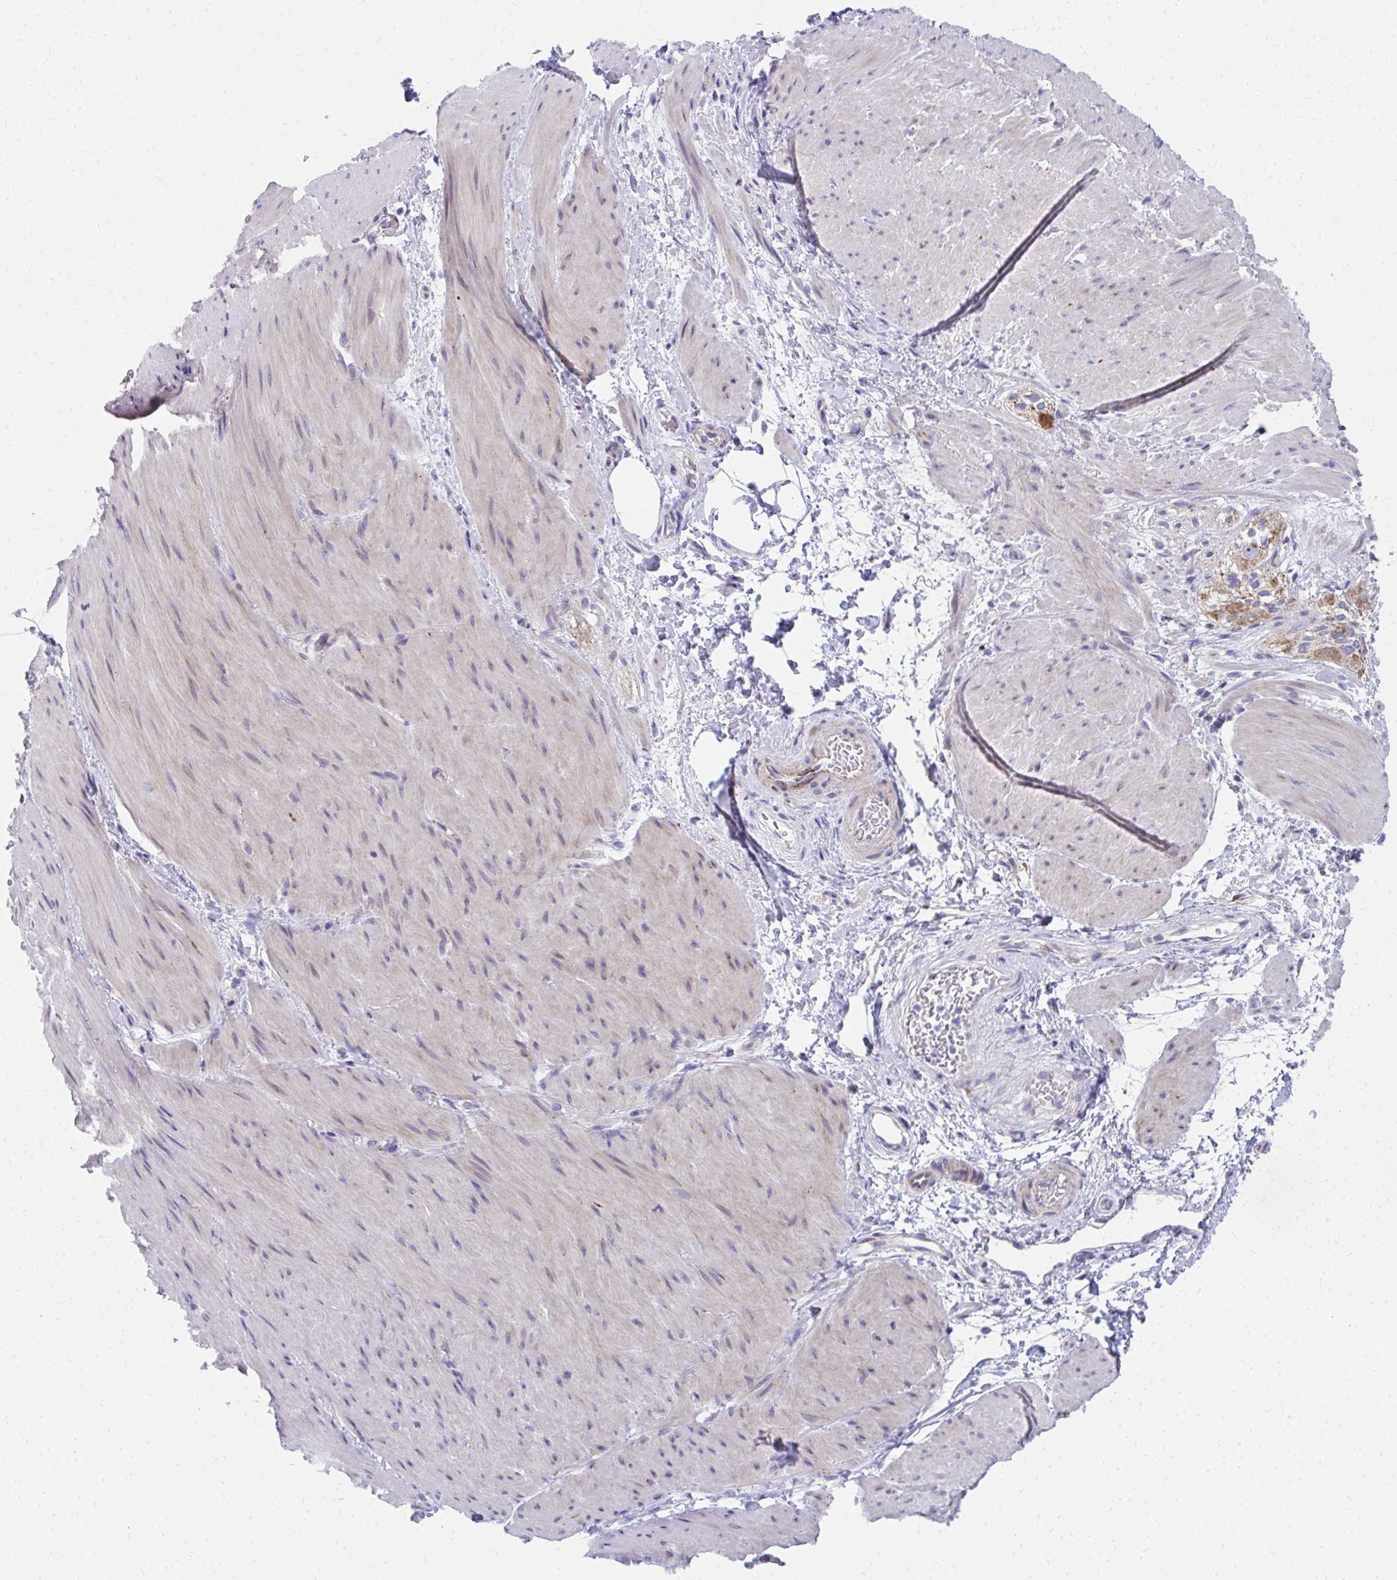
{"staining": {"intensity": "weak", "quantity": "<25%", "location": "cytoplasmic/membranous"}, "tissue": "smooth muscle", "cell_type": "Smooth muscle cells", "image_type": "normal", "snomed": [{"axis": "morphology", "description": "Normal tissue, NOS"}, {"axis": "topography", "description": "Smooth muscle"}, {"axis": "topography", "description": "Rectum"}], "caption": "Histopathology image shows no protein positivity in smooth muscle cells of unremarkable smooth muscle. (DAB IHC, high magnification).", "gene": "IL37", "patient": {"sex": "male", "age": 53}}